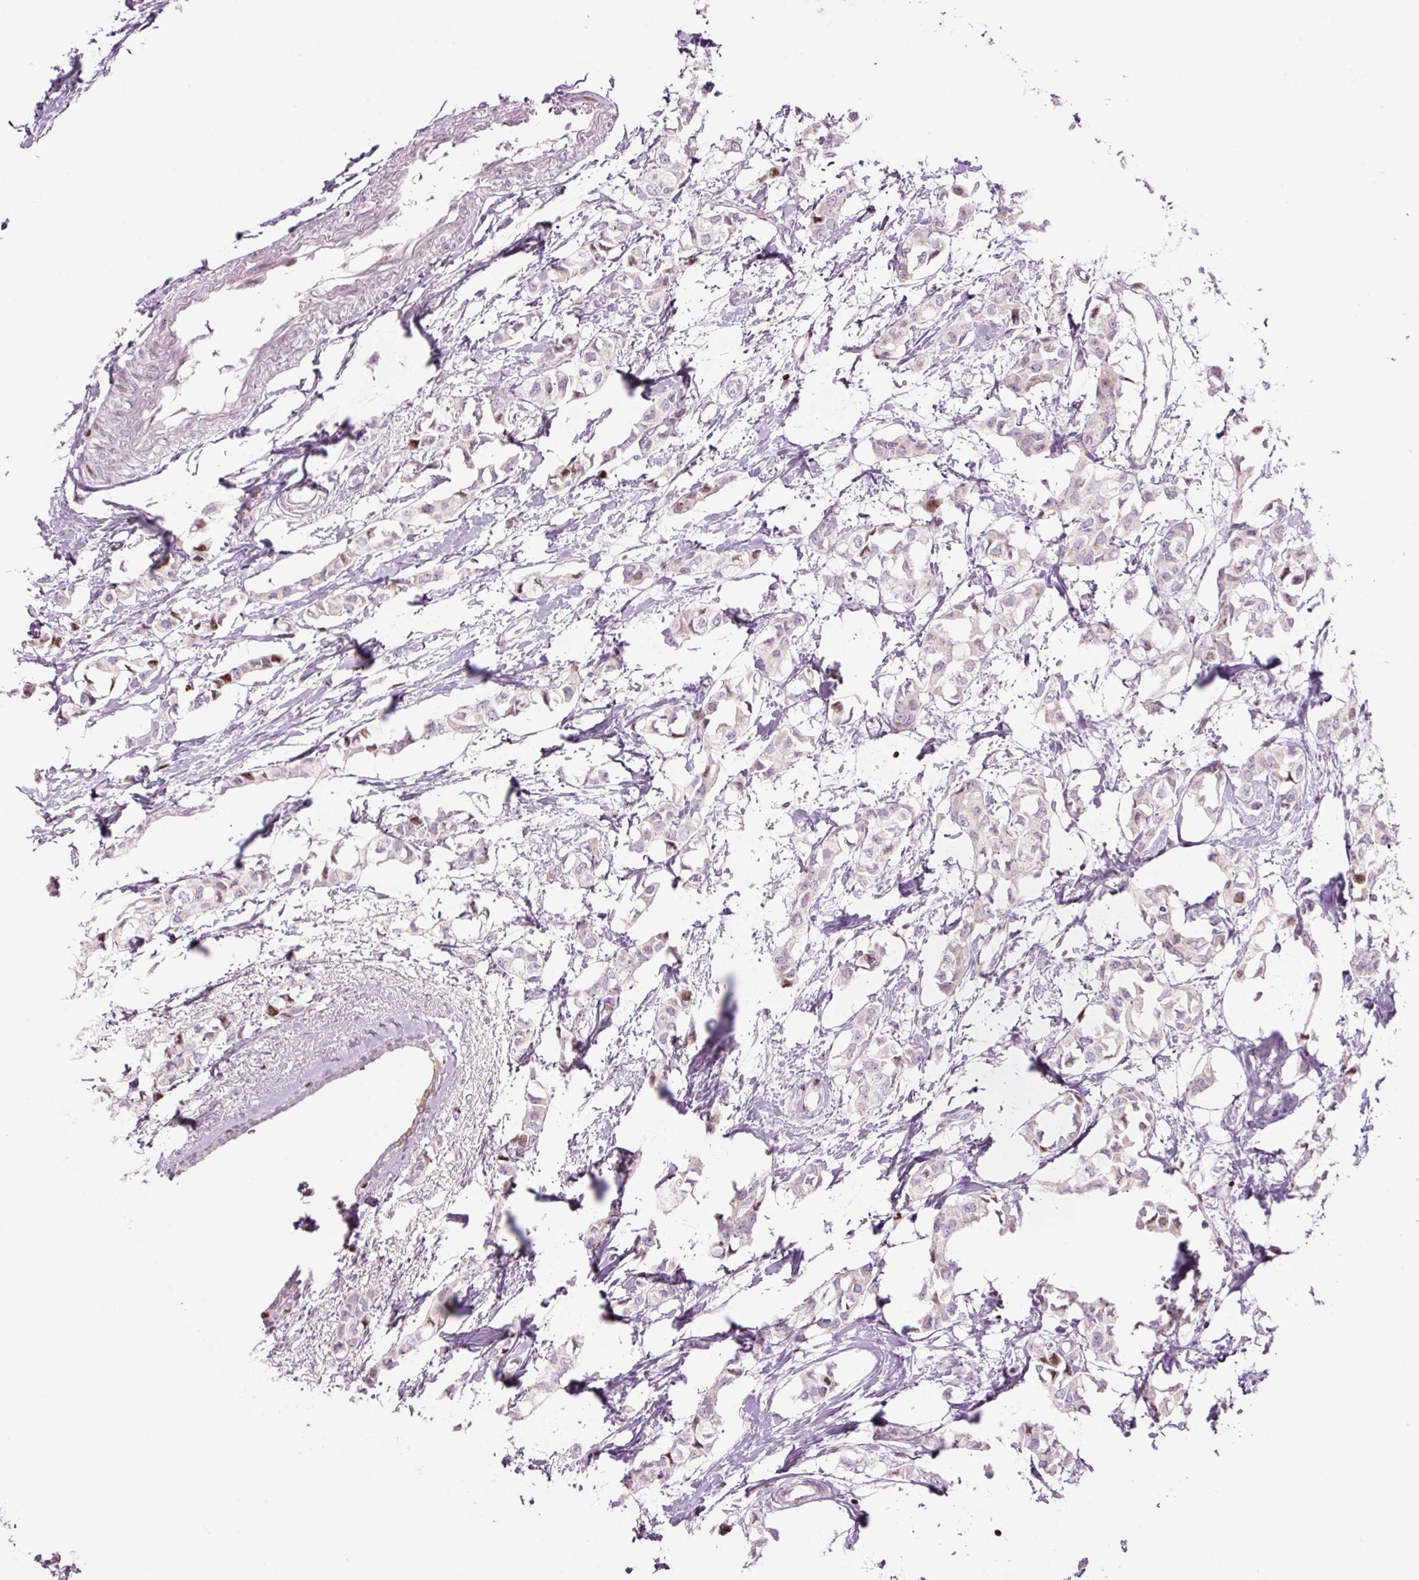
{"staining": {"intensity": "moderate", "quantity": "<25%", "location": "nuclear"}, "tissue": "breast cancer", "cell_type": "Tumor cells", "image_type": "cancer", "snomed": [{"axis": "morphology", "description": "Duct carcinoma"}, {"axis": "topography", "description": "Breast"}], "caption": "Moderate nuclear protein staining is seen in approximately <25% of tumor cells in invasive ductal carcinoma (breast). Immunohistochemistry (ihc) stains the protein in brown and the nuclei are stained blue.", "gene": "TMEM177", "patient": {"sex": "female", "age": 73}}